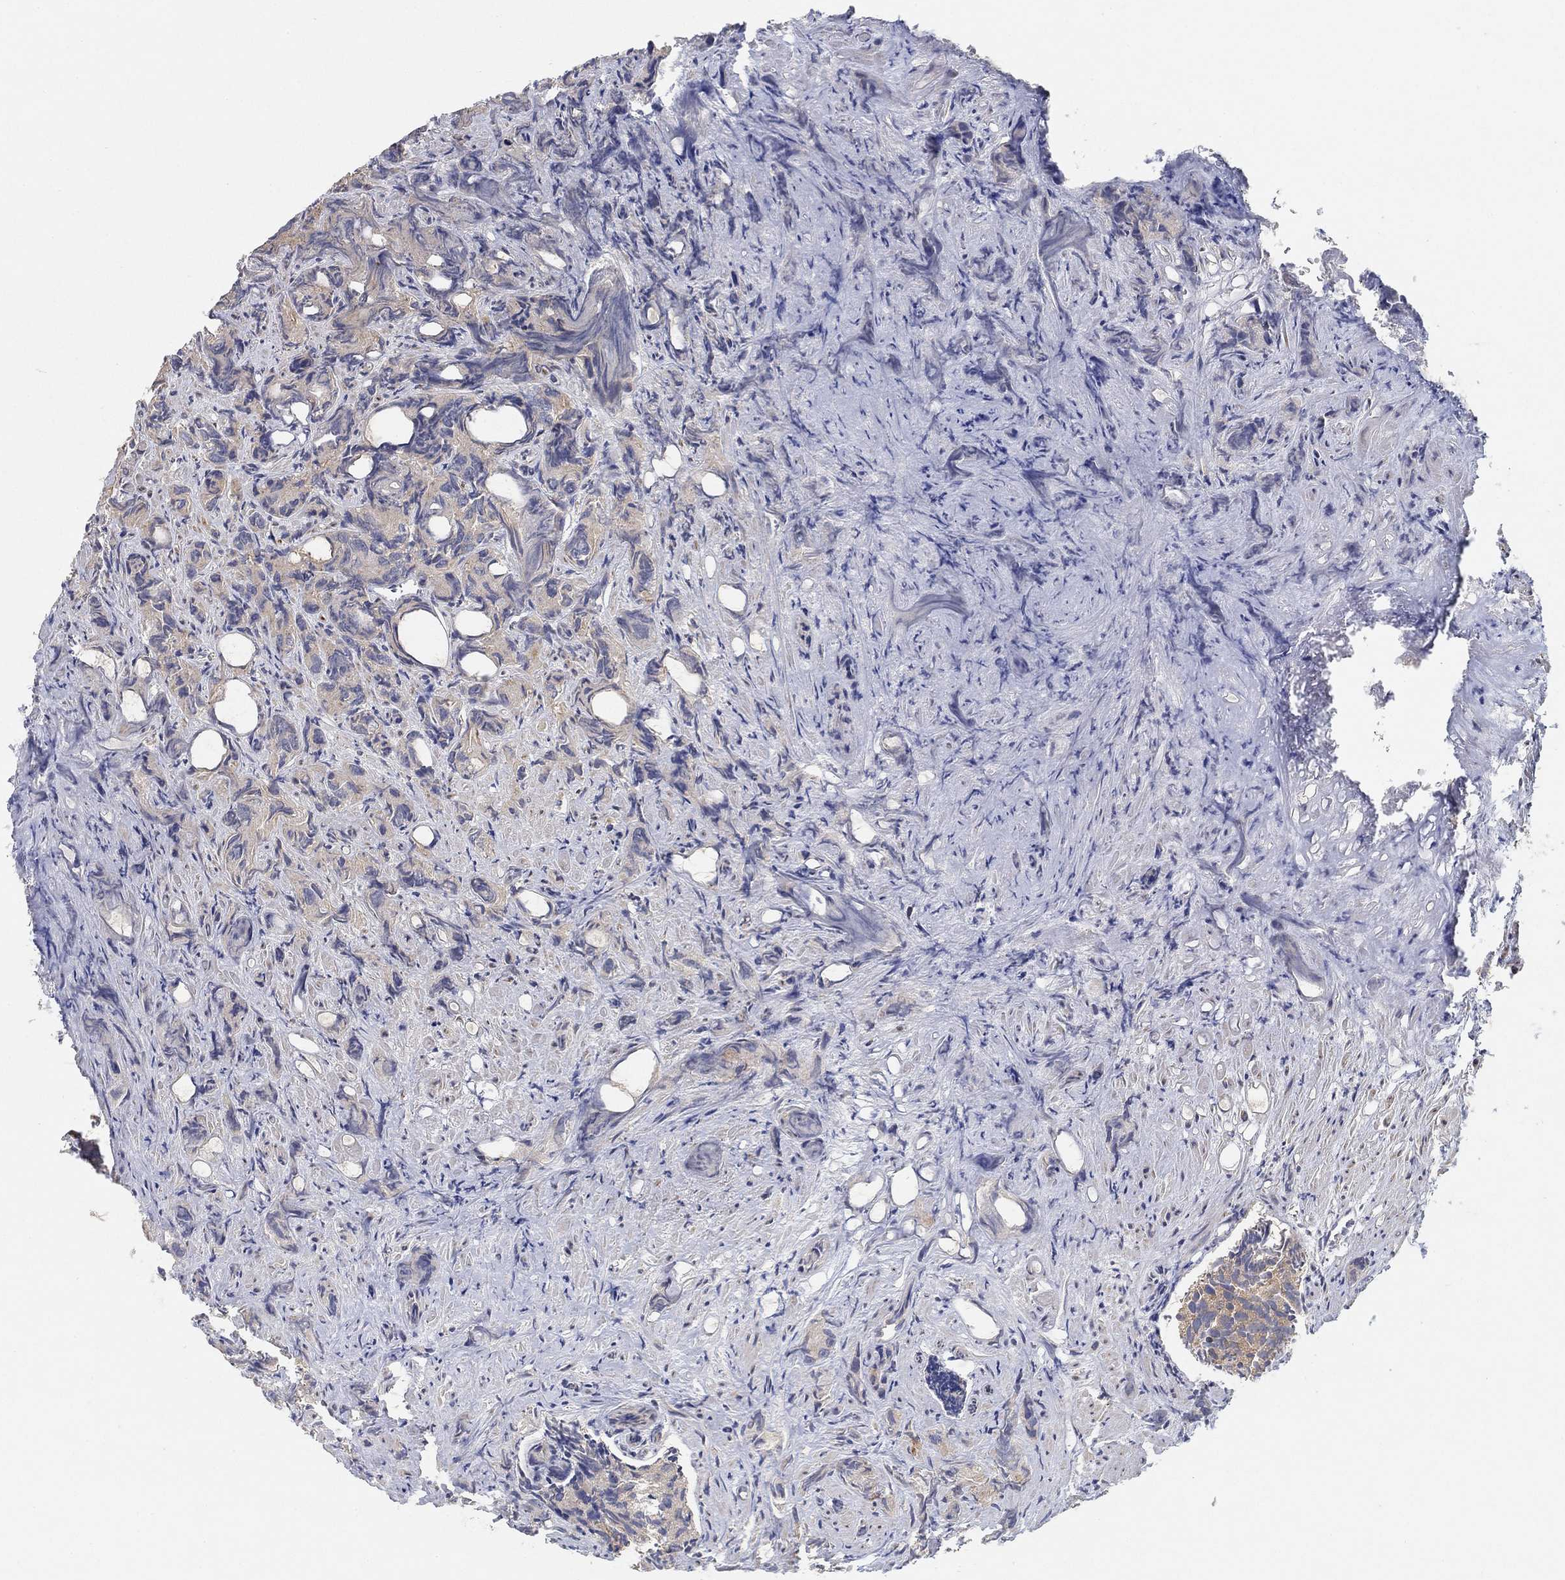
{"staining": {"intensity": "weak", "quantity": "<25%", "location": "cytoplasmic/membranous"}, "tissue": "prostate cancer", "cell_type": "Tumor cells", "image_type": "cancer", "snomed": [{"axis": "morphology", "description": "Adenocarcinoma, High grade"}, {"axis": "topography", "description": "Prostate"}], "caption": "Immunohistochemistry histopathology image of prostate cancer (adenocarcinoma (high-grade)) stained for a protein (brown), which reveals no positivity in tumor cells.", "gene": "CCDC43", "patient": {"sex": "male", "age": 90}}